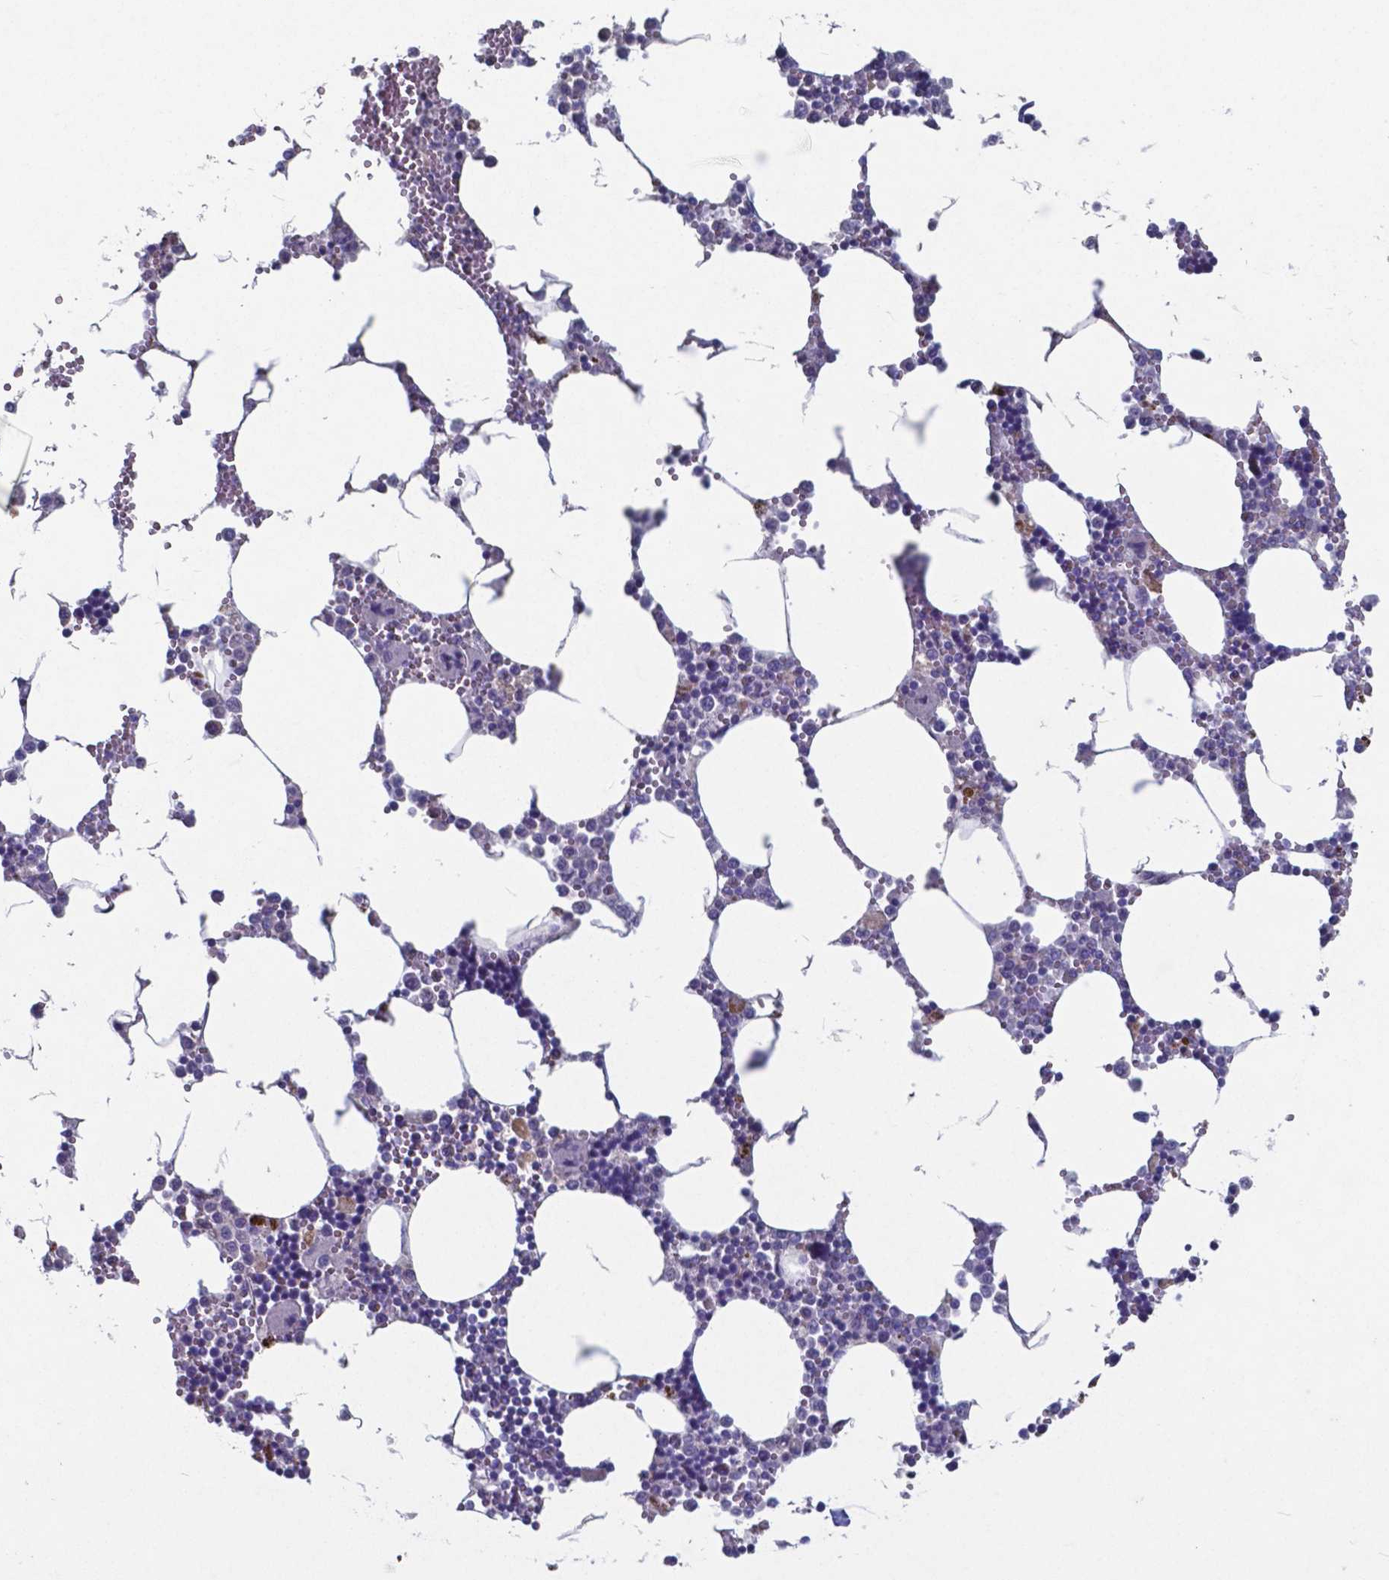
{"staining": {"intensity": "moderate", "quantity": "<25%", "location": "cytoplasmic/membranous"}, "tissue": "bone marrow", "cell_type": "Hematopoietic cells", "image_type": "normal", "snomed": [{"axis": "morphology", "description": "Normal tissue, NOS"}, {"axis": "topography", "description": "Bone marrow"}], "caption": "Immunohistochemistry micrograph of benign human bone marrow stained for a protein (brown), which demonstrates low levels of moderate cytoplasmic/membranous positivity in approximately <25% of hematopoietic cells.", "gene": "TTR", "patient": {"sex": "male", "age": 54}}